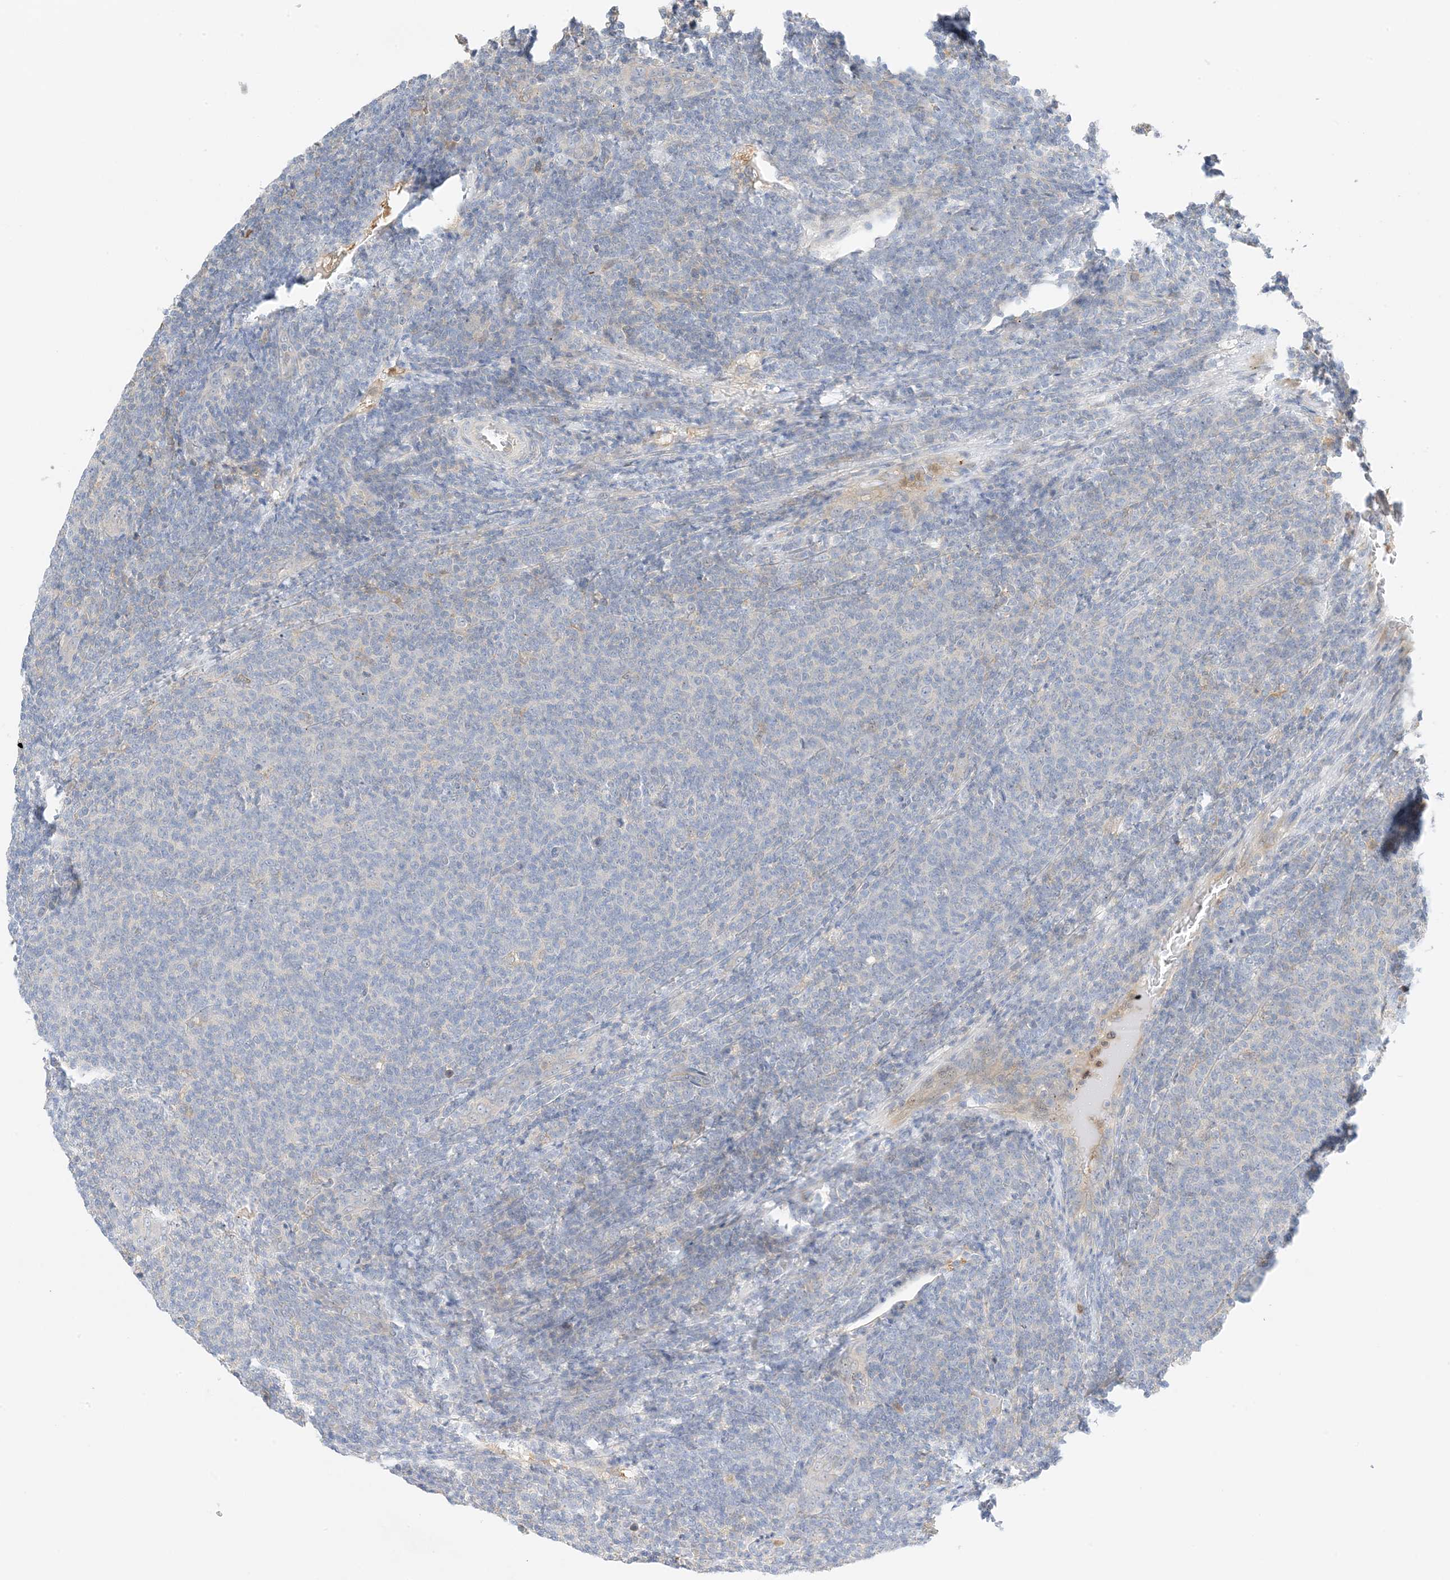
{"staining": {"intensity": "negative", "quantity": "none", "location": "none"}, "tissue": "lymphoma", "cell_type": "Tumor cells", "image_type": "cancer", "snomed": [{"axis": "morphology", "description": "Malignant lymphoma, non-Hodgkin's type, Low grade"}, {"axis": "topography", "description": "Lymph node"}], "caption": "IHC of human low-grade malignant lymphoma, non-Hodgkin's type demonstrates no positivity in tumor cells.", "gene": "KIFBP", "patient": {"sex": "male", "age": 66}}